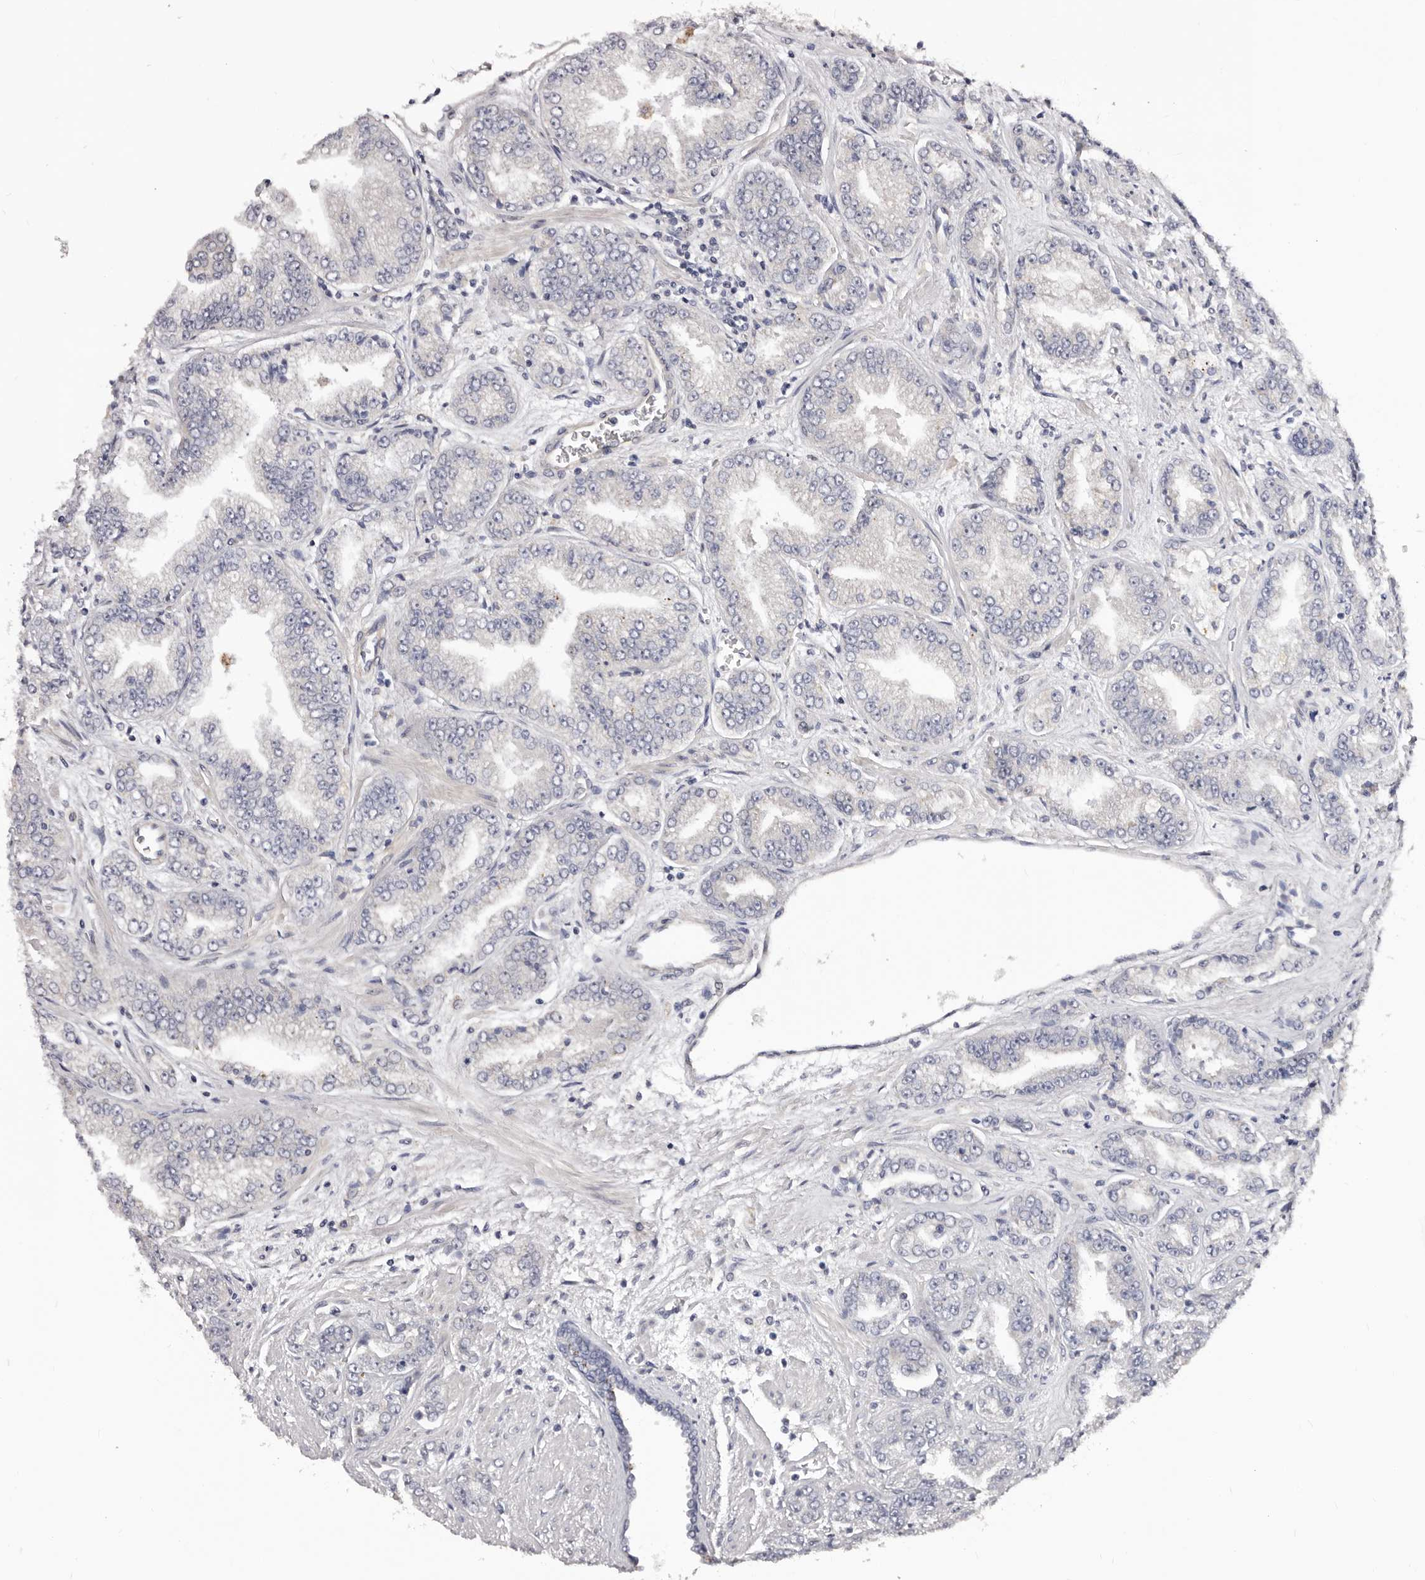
{"staining": {"intensity": "negative", "quantity": "none", "location": "none"}, "tissue": "prostate cancer", "cell_type": "Tumor cells", "image_type": "cancer", "snomed": [{"axis": "morphology", "description": "Adenocarcinoma, High grade"}, {"axis": "topography", "description": "Prostate"}], "caption": "Tumor cells are negative for brown protein staining in prostate adenocarcinoma (high-grade).", "gene": "NOL12", "patient": {"sex": "male", "age": 71}}